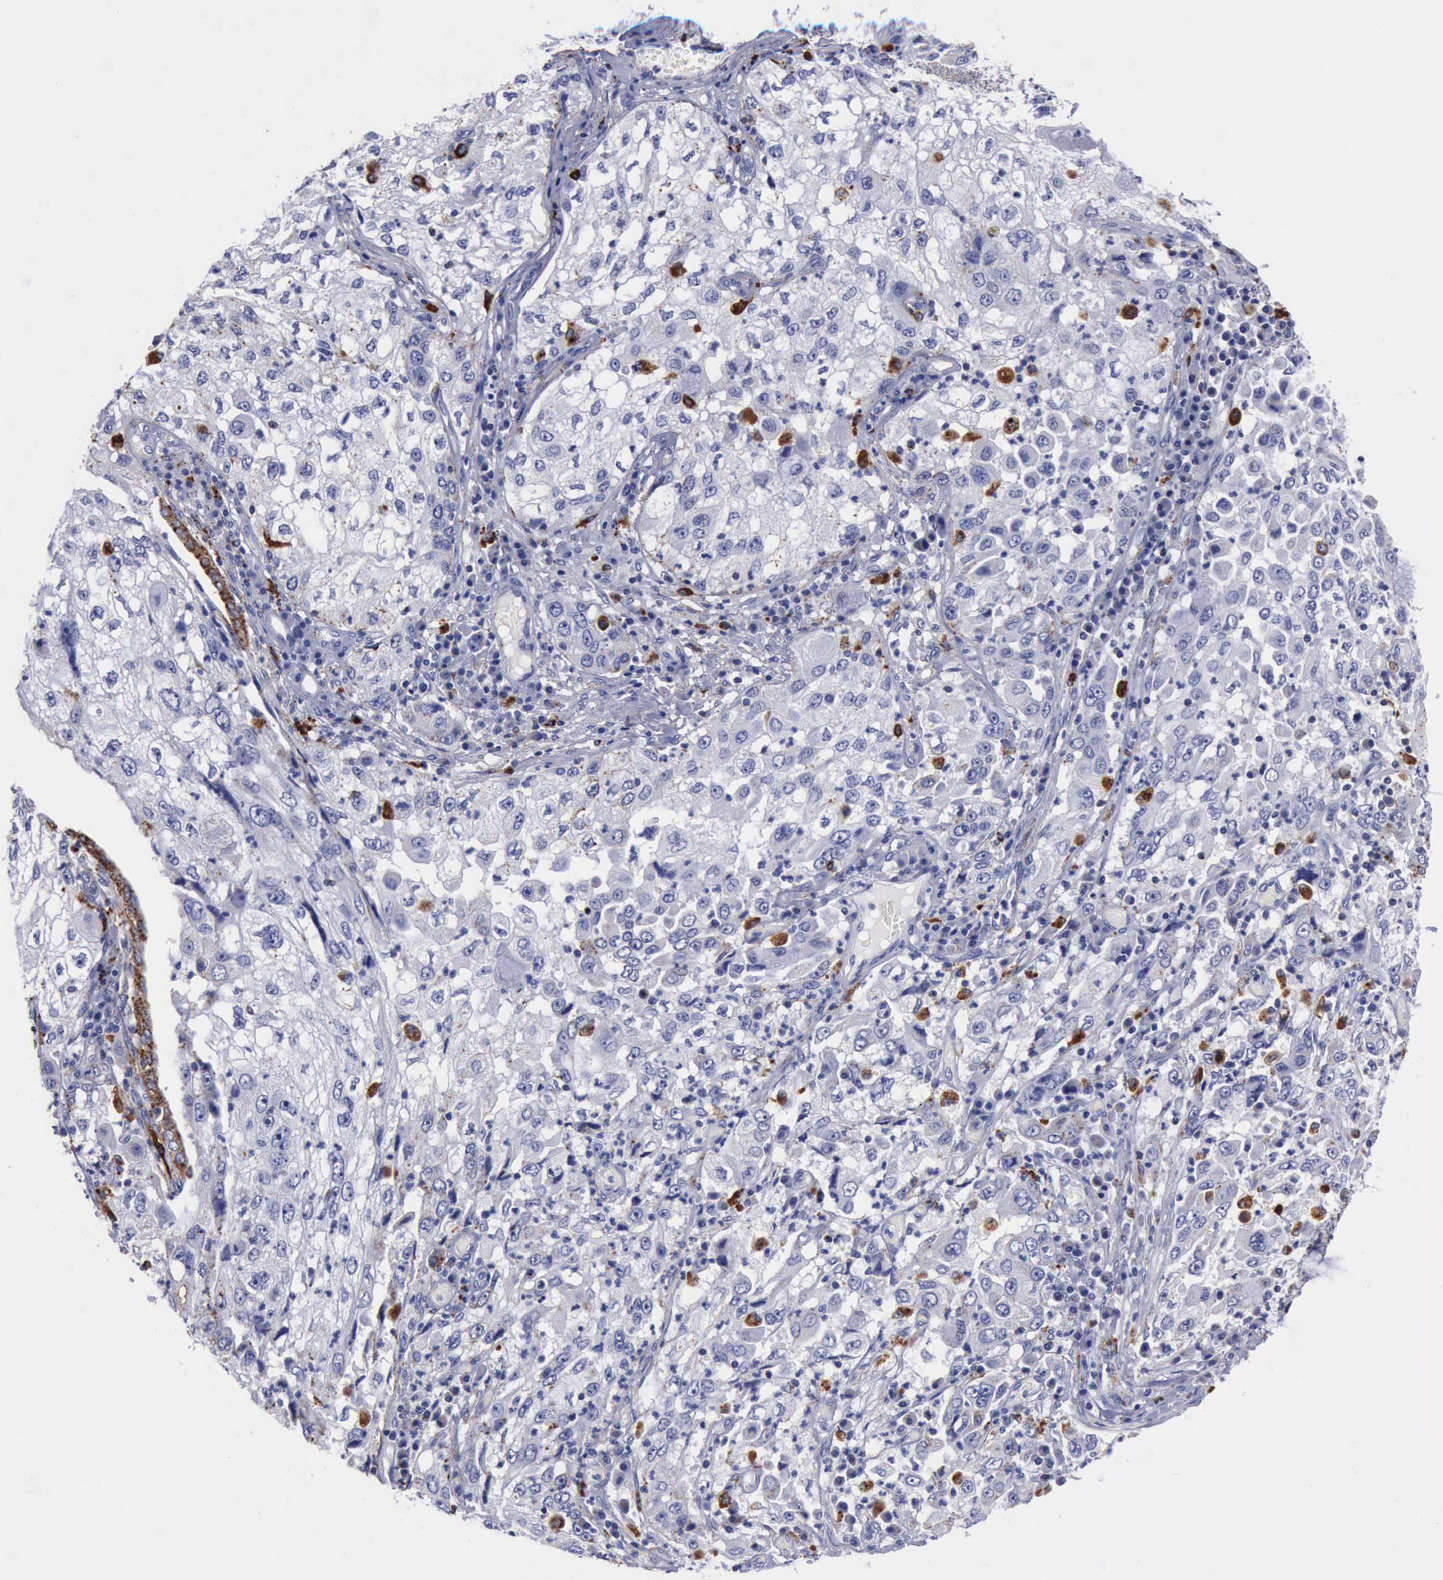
{"staining": {"intensity": "weak", "quantity": "<25%", "location": "cytoplasmic/membranous,nuclear"}, "tissue": "cervical cancer", "cell_type": "Tumor cells", "image_type": "cancer", "snomed": [{"axis": "morphology", "description": "Squamous cell carcinoma, NOS"}, {"axis": "topography", "description": "Cervix"}], "caption": "An image of human cervical cancer is negative for staining in tumor cells.", "gene": "CTSD", "patient": {"sex": "female", "age": 36}}